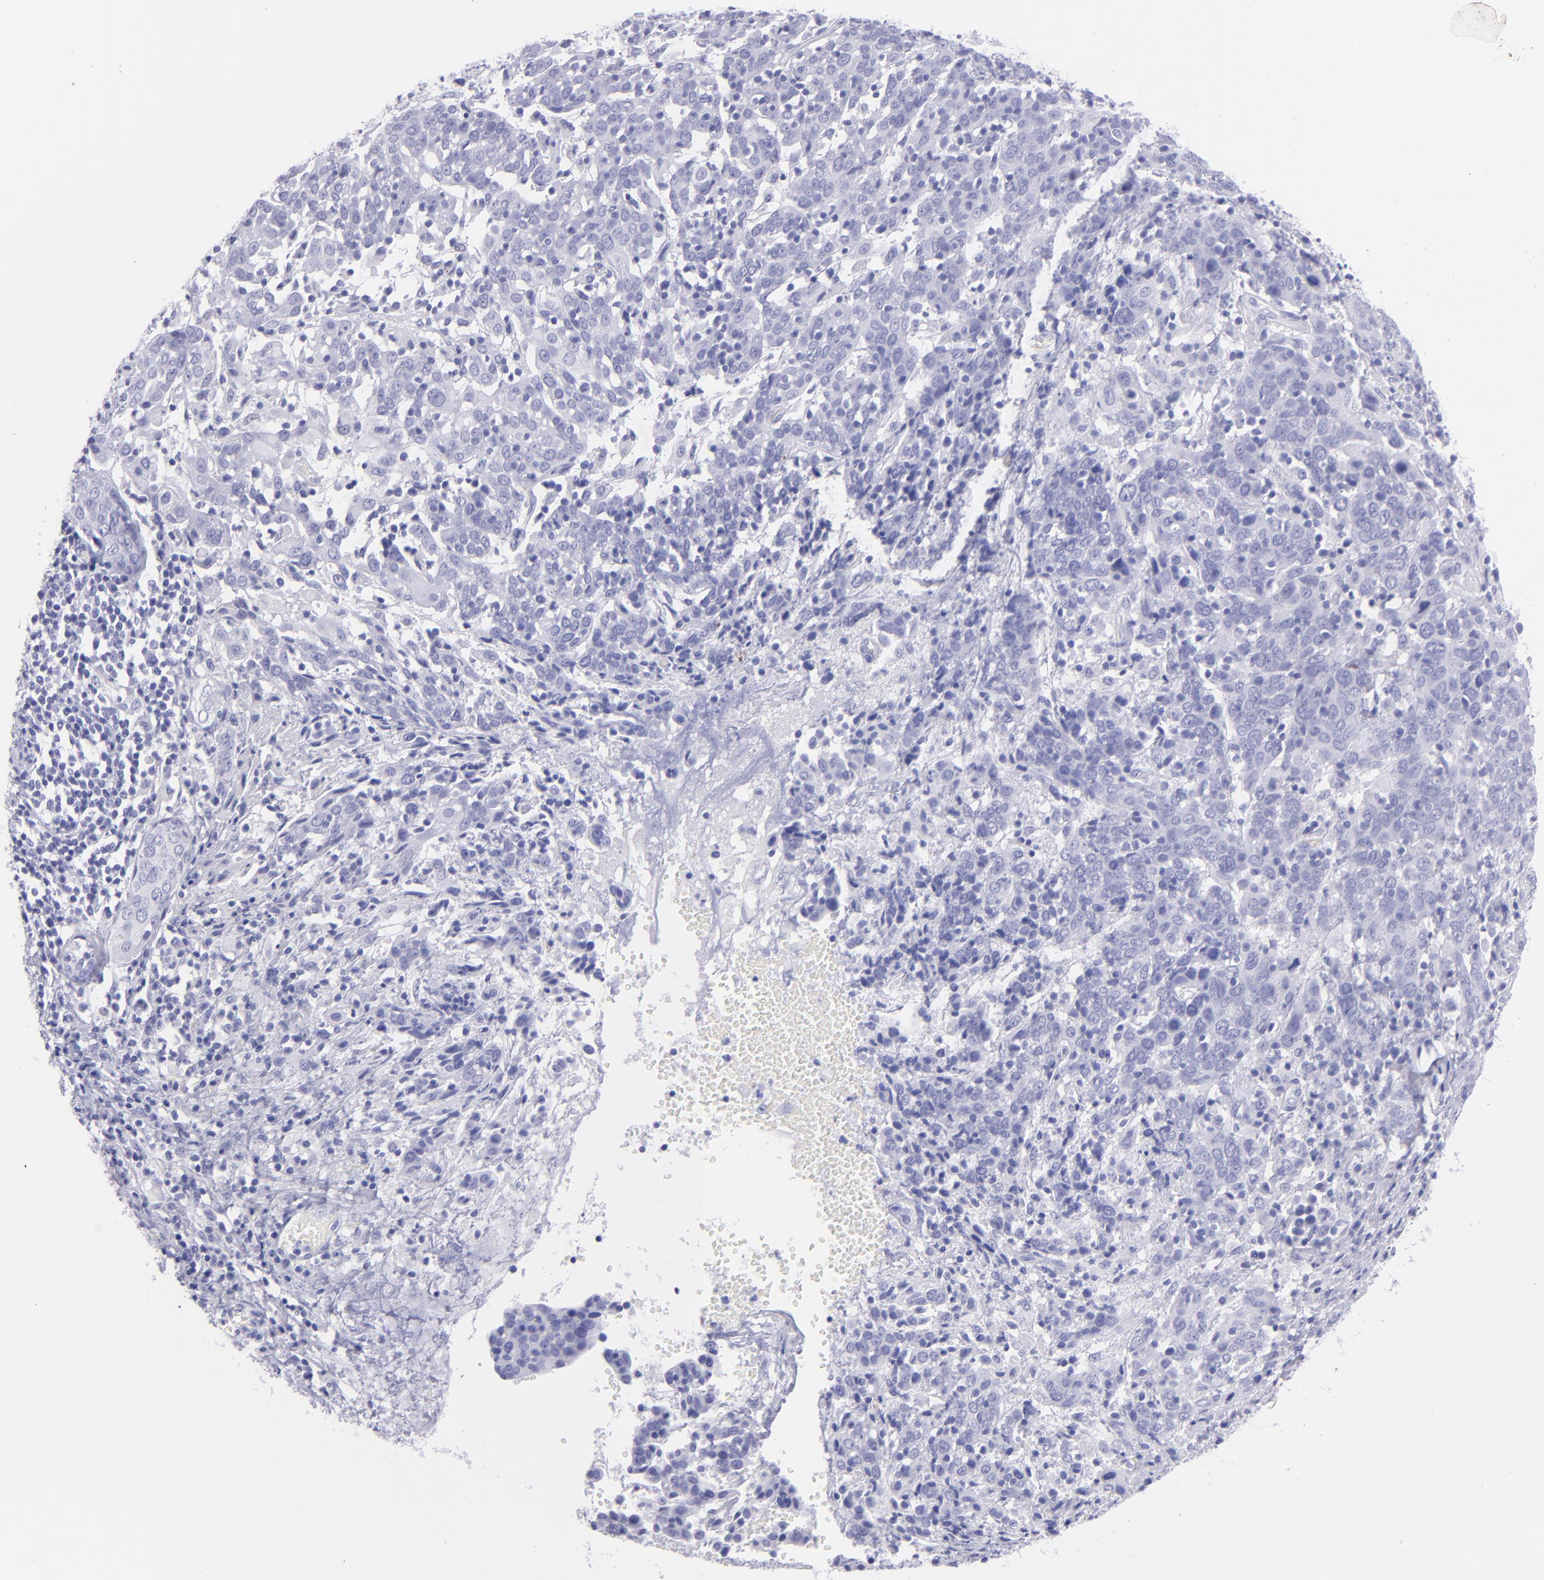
{"staining": {"intensity": "negative", "quantity": "none", "location": "none"}, "tissue": "cervical cancer", "cell_type": "Tumor cells", "image_type": "cancer", "snomed": [{"axis": "morphology", "description": "Normal tissue, NOS"}, {"axis": "morphology", "description": "Squamous cell carcinoma, NOS"}, {"axis": "topography", "description": "Cervix"}], "caption": "DAB (3,3'-diaminobenzidine) immunohistochemical staining of cervical squamous cell carcinoma reveals no significant expression in tumor cells. (Stains: DAB immunohistochemistry with hematoxylin counter stain, Microscopy: brightfield microscopy at high magnification).", "gene": "PIP", "patient": {"sex": "female", "age": 67}}